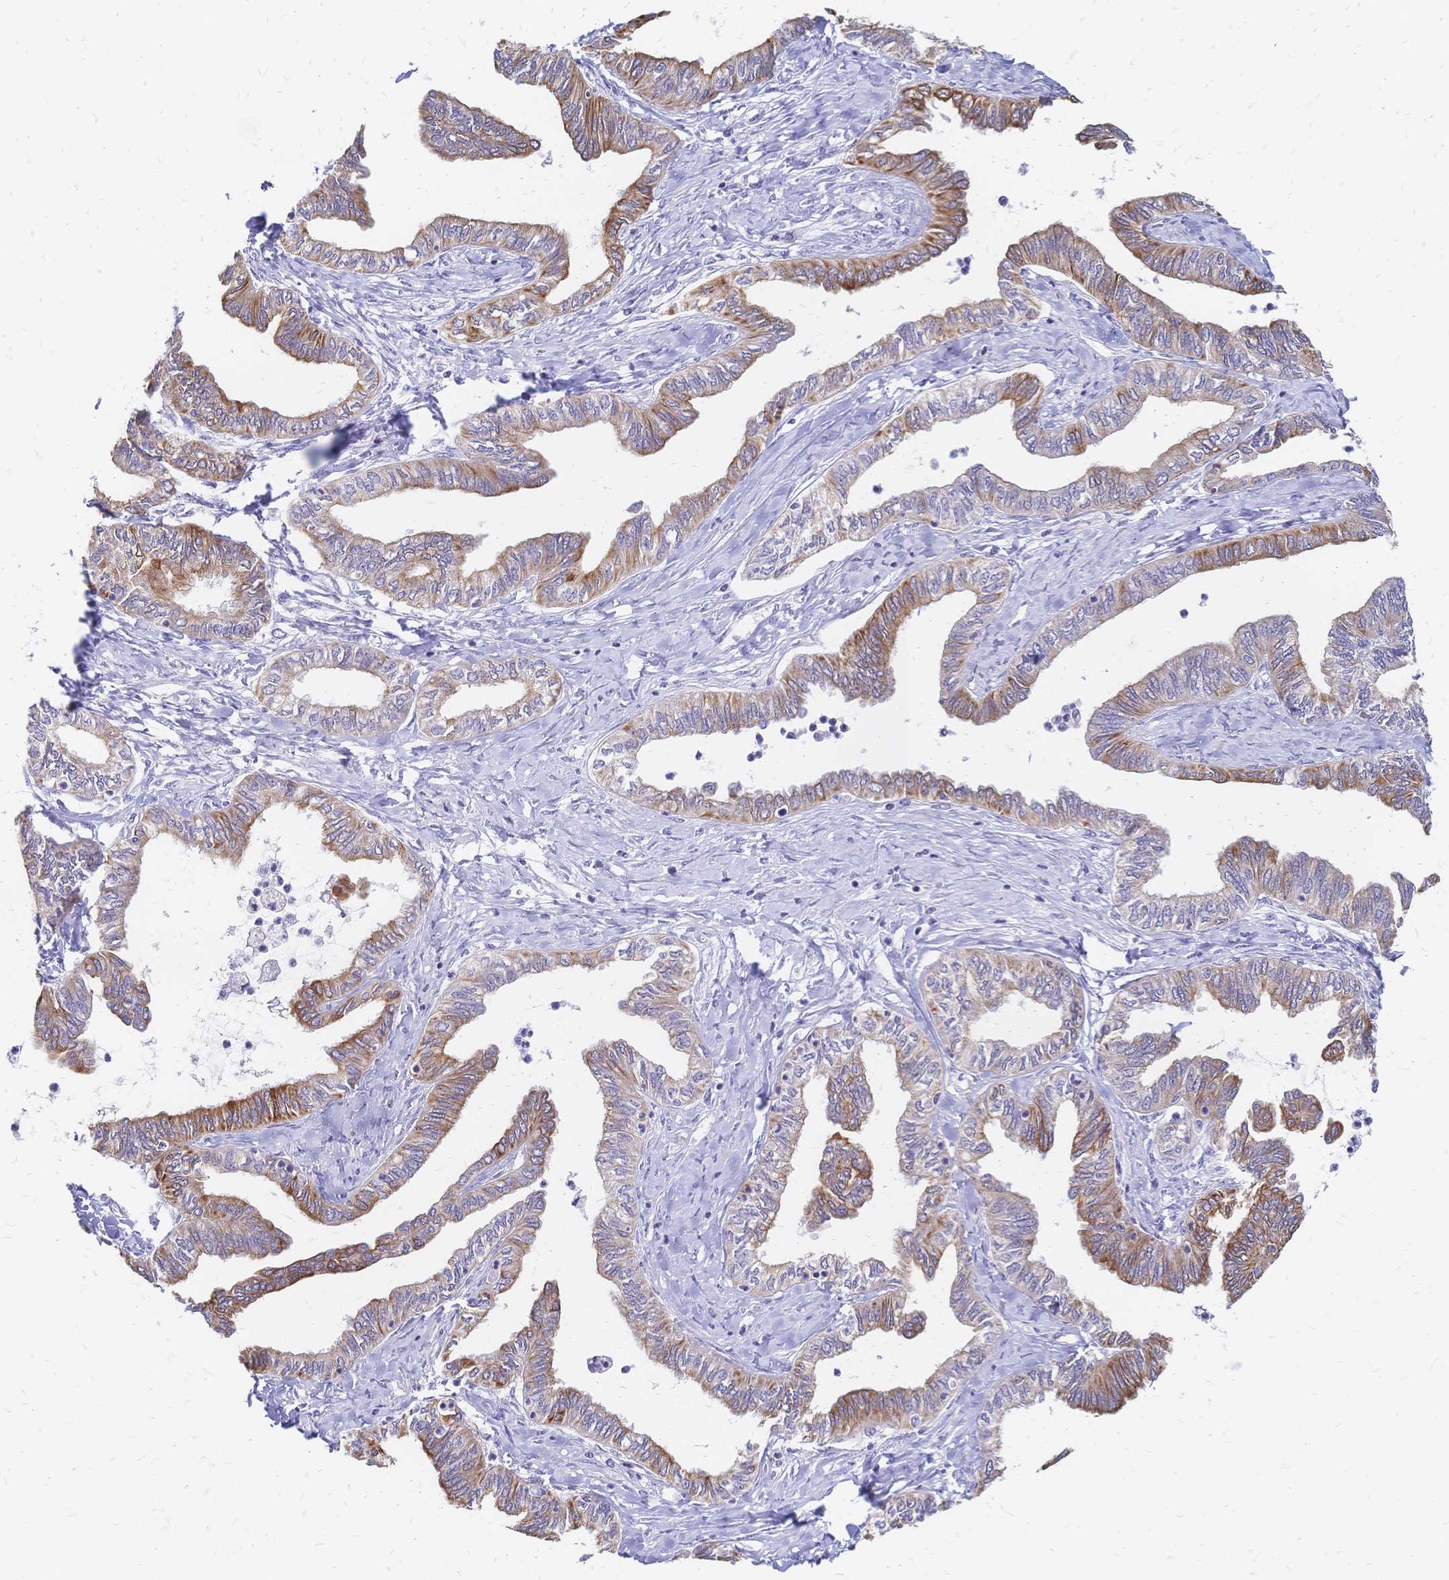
{"staining": {"intensity": "moderate", "quantity": ">75%", "location": "cytoplasmic/membranous"}, "tissue": "ovarian cancer", "cell_type": "Tumor cells", "image_type": "cancer", "snomed": [{"axis": "morphology", "description": "Carcinoma, endometroid"}, {"axis": "topography", "description": "Ovary"}], "caption": "There is medium levels of moderate cytoplasmic/membranous staining in tumor cells of ovarian cancer, as demonstrated by immunohistochemical staining (brown color).", "gene": "DTNB", "patient": {"sex": "female", "age": 70}}